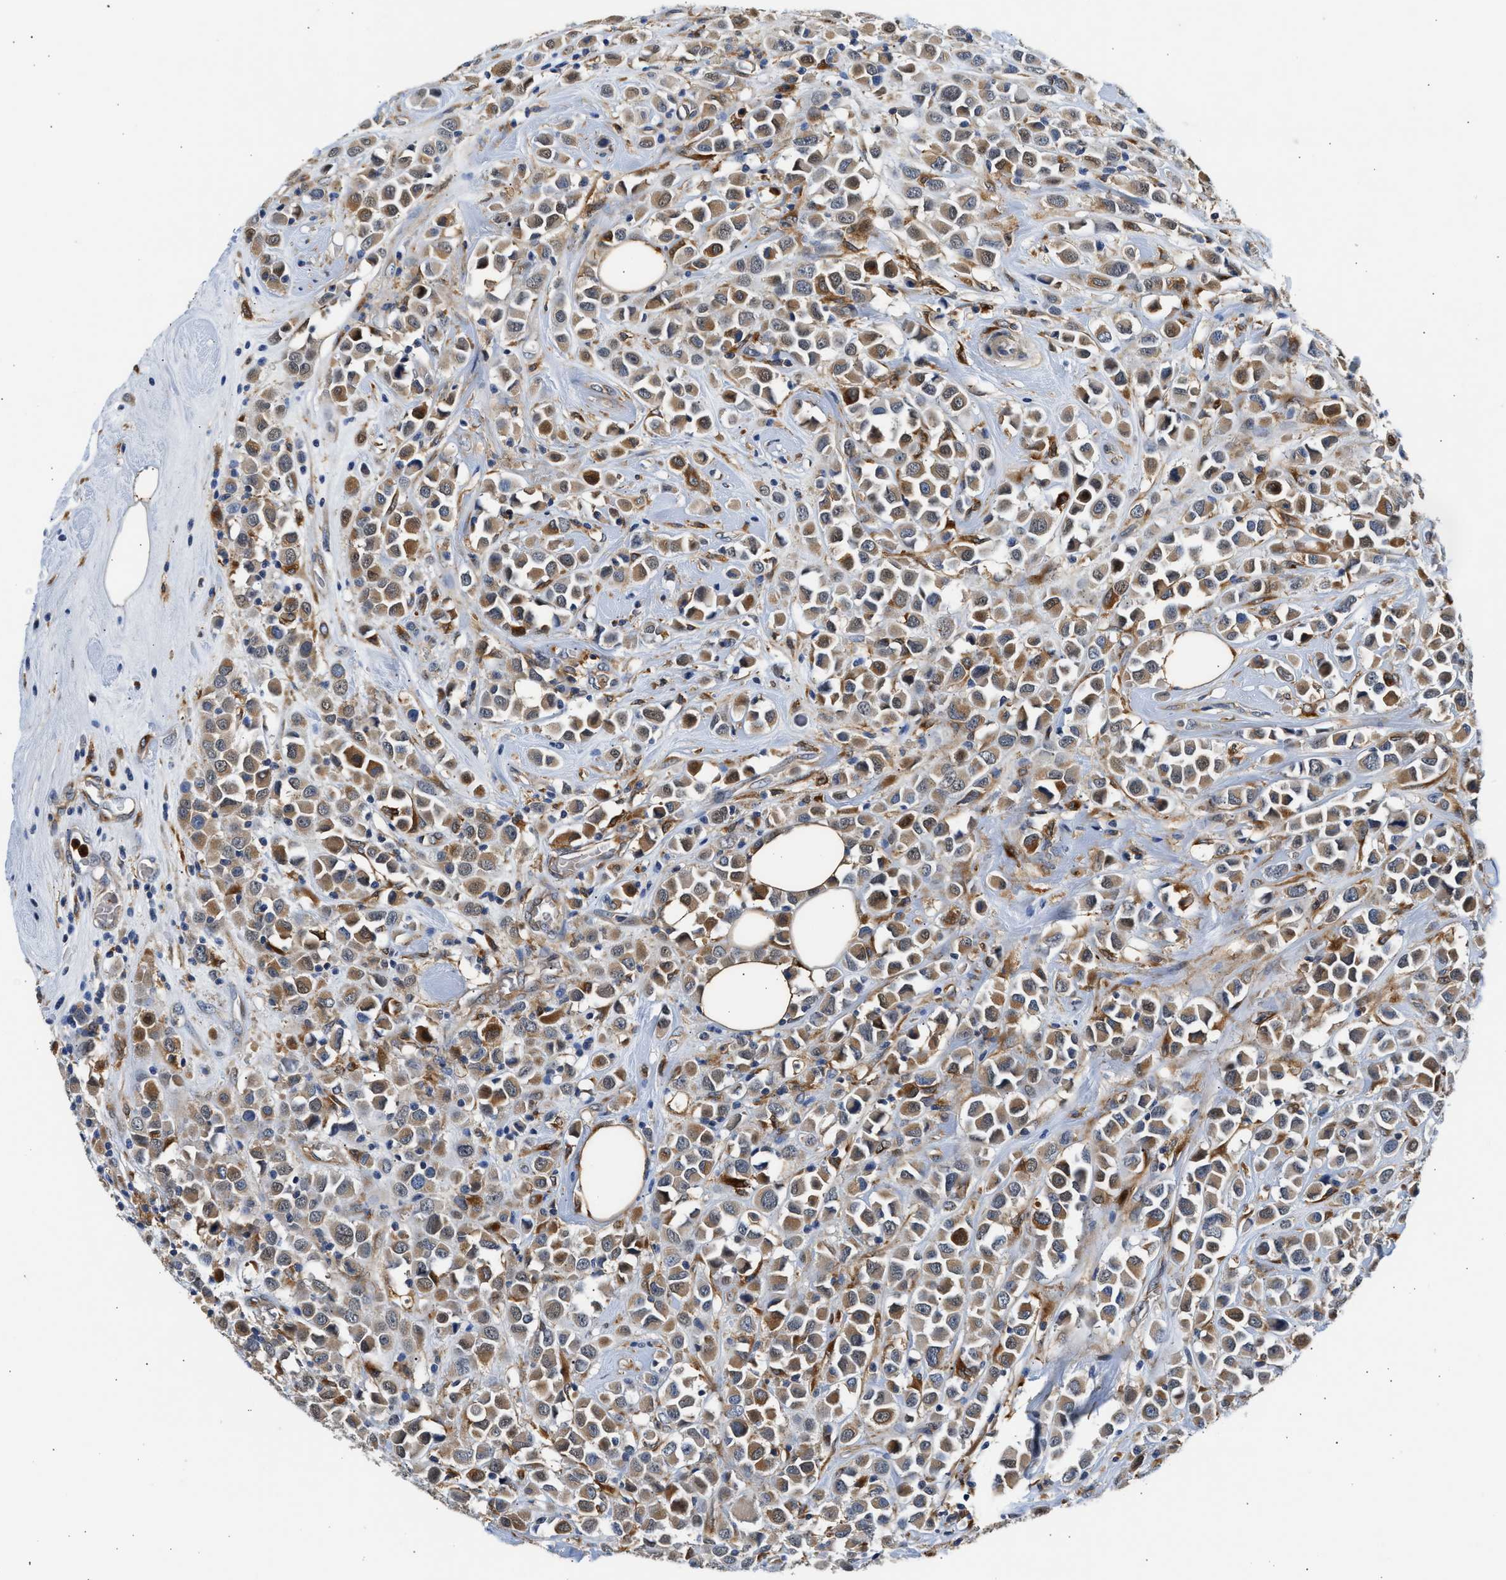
{"staining": {"intensity": "moderate", "quantity": ">75%", "location": "cytoplasmic/membranous"}, "tissue": "breast cancer", "cell_type": "Tumor cells", "image_type": "cancer", "snomed": [{"axis": "morphology", "description": "Duct carcinoma"}, {"axis": "topography", "description": "Breast"}], "caption": "This photomicrograph demonstrates IHC staining of breast cancer (invasive ductal carcinoma), with medium moderate cytoplasmic/membranous staining in approximately >75% of tumor cells.", "gene": "RAB31", "patient": {"sex": "female", "age": 61}}